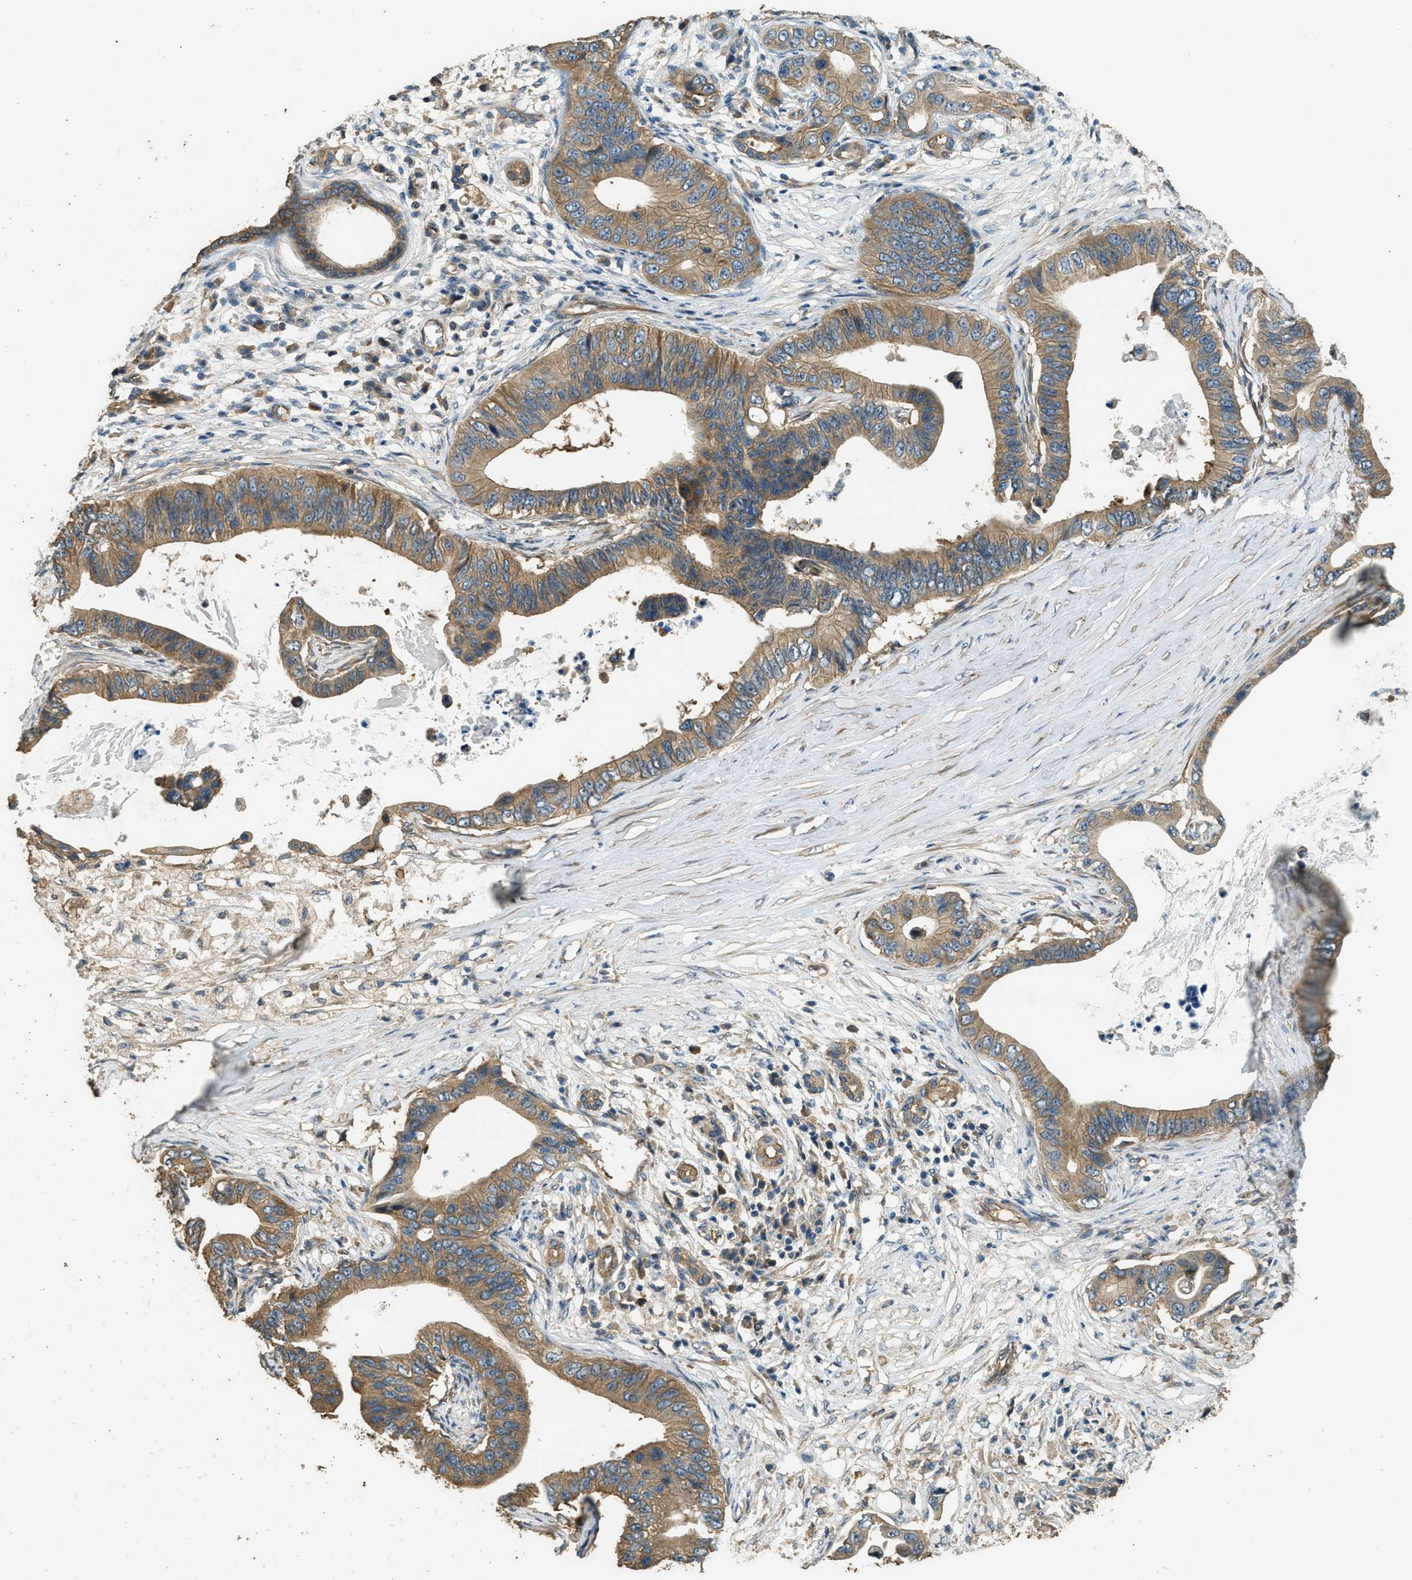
{"staining": {"intensity": "moderate", "quantity": ">75%", "location": "cytoplasmic/membranous"}, "tissue": "pancreatic cancer", "cell_type": "Tumor cells", "image_type": "cancer", "snomed": [{"axis": "morphology", "description": "Adenocarcinoma, NOS"}, {"axis": "topography", "description": "Pancreas"}], "caption": "IHC staining of adenocarcinoma (pancreatic), which exhibits medium levels of moderate cytoplasmic/membranous positivity in approximately >75% of tumor cells indicating moderate cytoplasmic/membranous protein positivity. The staining was performed using DAB (3,3'-diaminobenzidine) (brown) for protein detection and nuclei were counterstained in hematoxylin (blue).", "gene": "MARS1", "patient": {"sex": "male", "age": 77}}